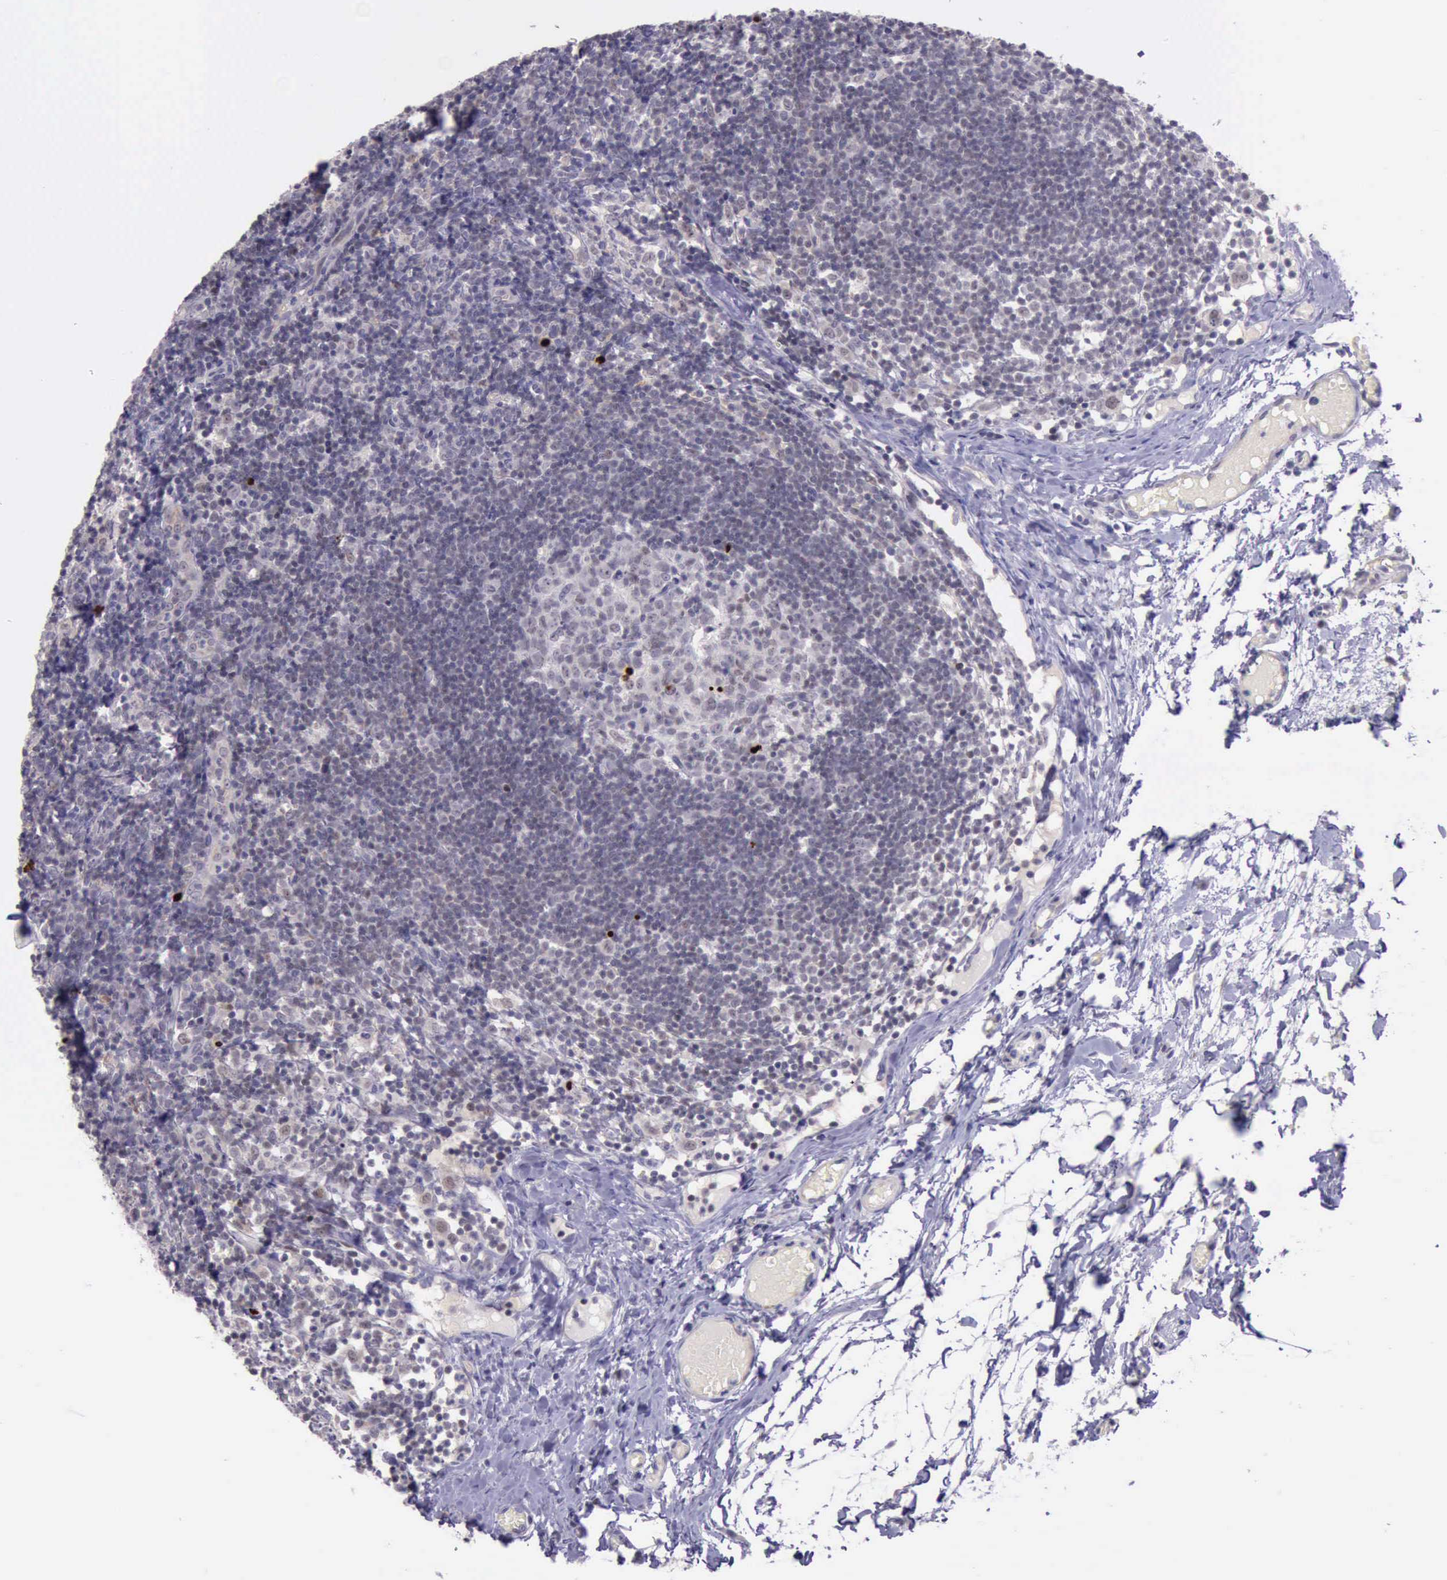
{"staining": {"intensity": "strong", "quantity": "<25%", "location": "nuclear"}, "tissue": "lymph node", "cell_type": "Germinal center cells", "image_type": "normal", "snomed": [{"axis": "morphology", "description": "Normal tissue, NOS"}, {"axis": "morphology", "description": "Inflammation, NOS"}, {"axis": "topography", "description": "Lymph node"}, {"axis": "topography", "description": "Salivary gland"}], "caption": "Immunohistochemistry staining of unremarkable lymph node, which demonstrates medium levels of strong nuclear staining in about <25% of germinal center cells indicating strong nuclear protein expression. The staining was performed using DAB (3,3'-diaminobenzidine) (brown) for protein detection and nuclei were counterstained in hematoxylin (blue).", "gene": "PARP1", "patient": {"sex": "male", "age": 3}}